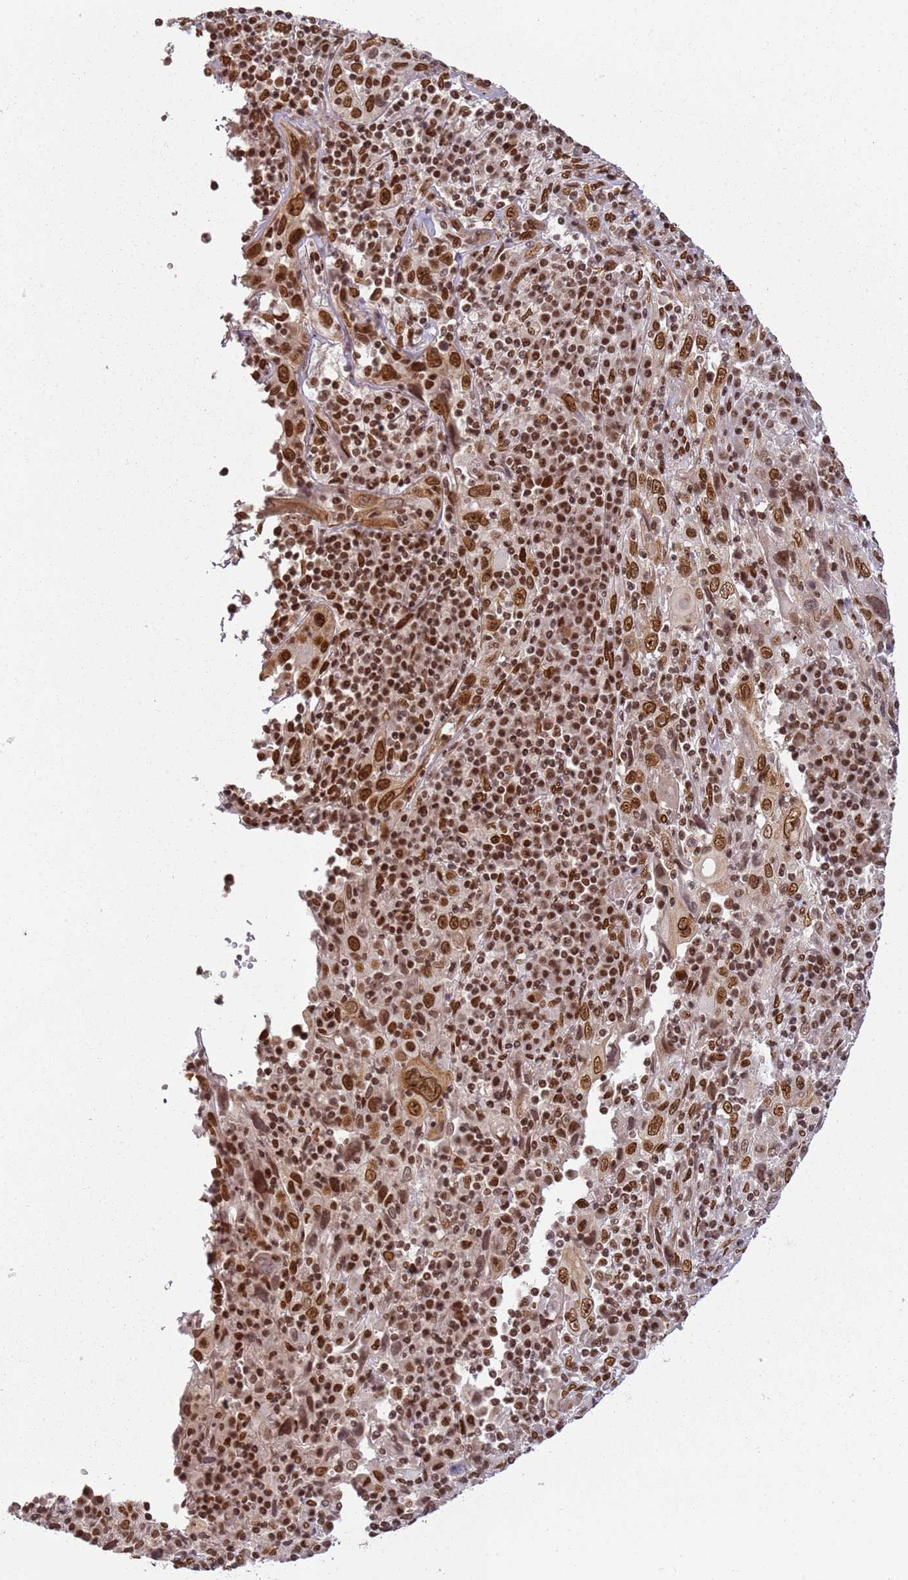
{"staining": {"intensity": "strong", "quantity": ">75%", "location": "nuclear"}, "tissue": "cervical cancer", "cell_type": "Tumor cells", "image_type": "cancer", "snomed": [{"axis": "morphology", "description": "Squamous cell carcinoma, NOS"}, {"axis": "topography", "description": "Cervix"}], "caption": "DAB (3,3'-diaminobenzidine) immunohistochemical staining of human squamous cell carcinoma (cervical) reveals strong nuclear protein expression in approximately >75% of tumor cells.", "gene": "TENT4A", "patient": {"sex": "female", "age": 46}}